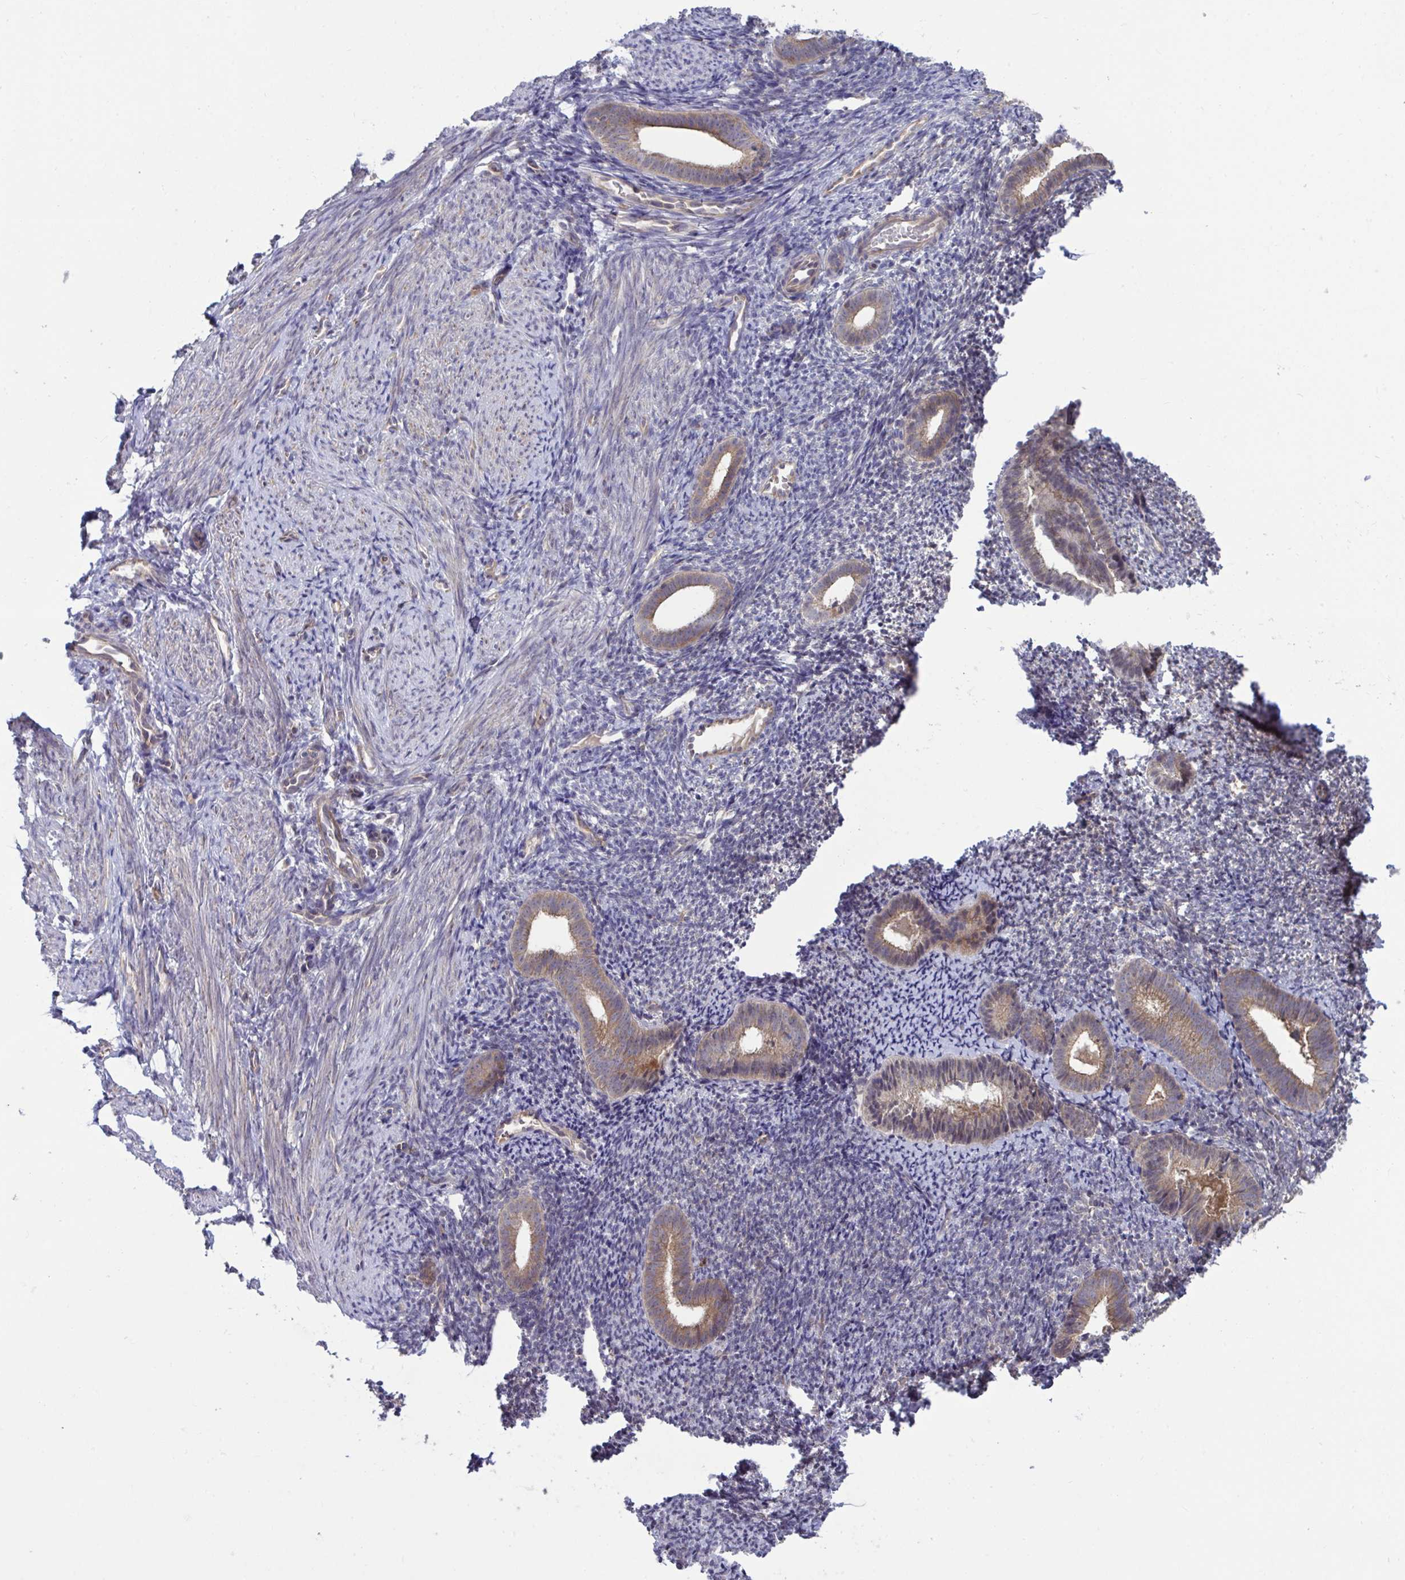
{"staining": {"intensity": "negative", "quantity": "none", "location": "none"}, "tissue": "endometrium", "cell_type": "Cells in endometrial stroma", "image_type": "normal", "snomed": [{"axis": "morphology", "description": "Normal tissue, NOS"}, {"axis": "topography", "description": "Endometrium"}], "caption": "A photomicrograph of human endometrium is negative for staining in cells in endometrial stroma. Nuclei are stained in blue.", "gene": "IST1", "patient": {"sex": "female", "age": 39}}